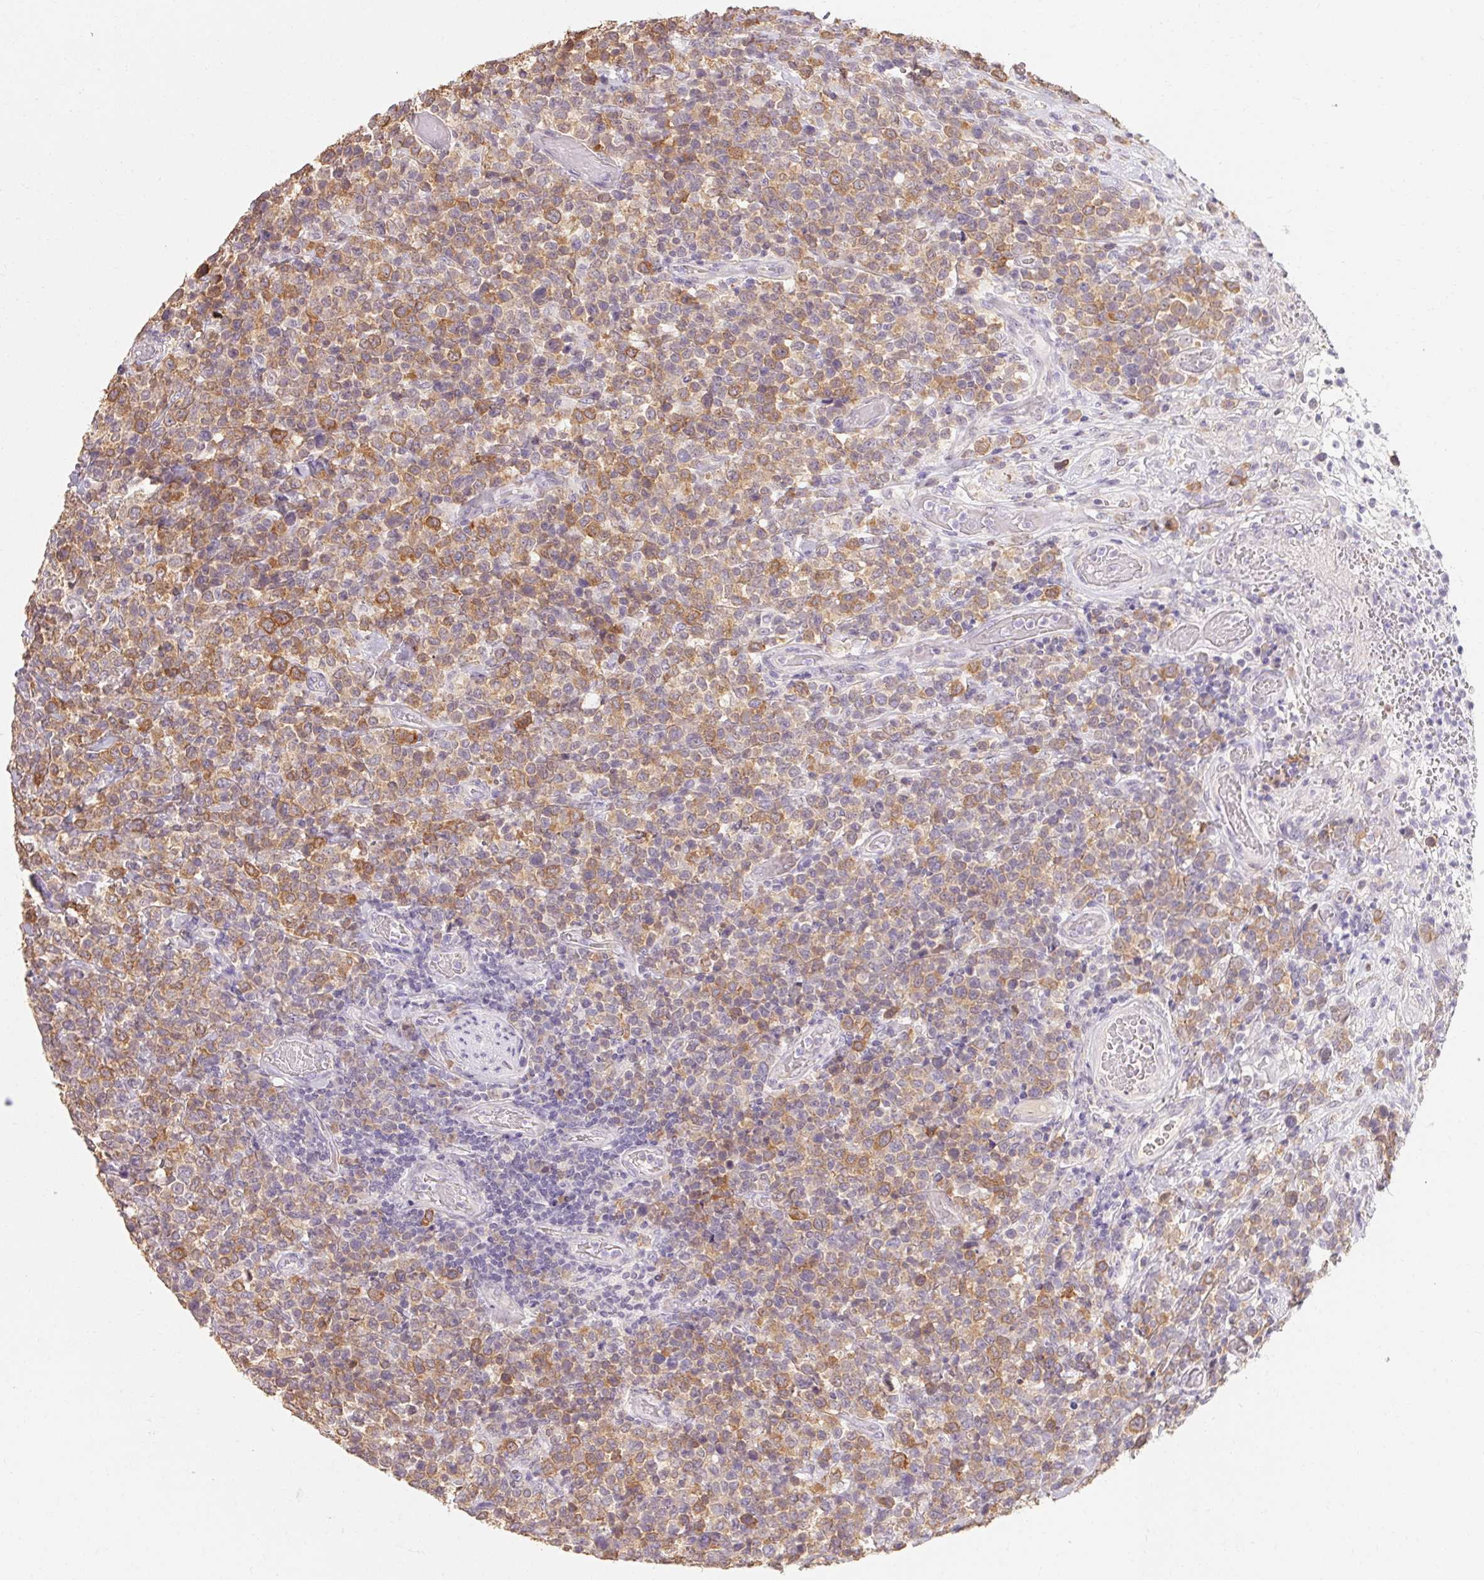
{"staining": {"intensity": "moderate", "quantity": ">75%", "location": "cytoplasmic/membranous"}, "tissue": "lymphoma", "cell_type": "Tumor cells", "image_type": "cancer", "snomed": [{"axis": "morphology", "description": "Malignant lymphoma, non-Hodgkin's type, High grade"}, {"axis": "topography", "description": "Soft tissue"}], "caption": "Protein staining of high-grade malignant lymphoma, non-Hodgkin's type tissue exhibits moderate cytoplasmic/membranous staining in approximately >75% of tumor cells.", "gene": "MAP7D2", "patient": {"sex": "female", "age": 56}}